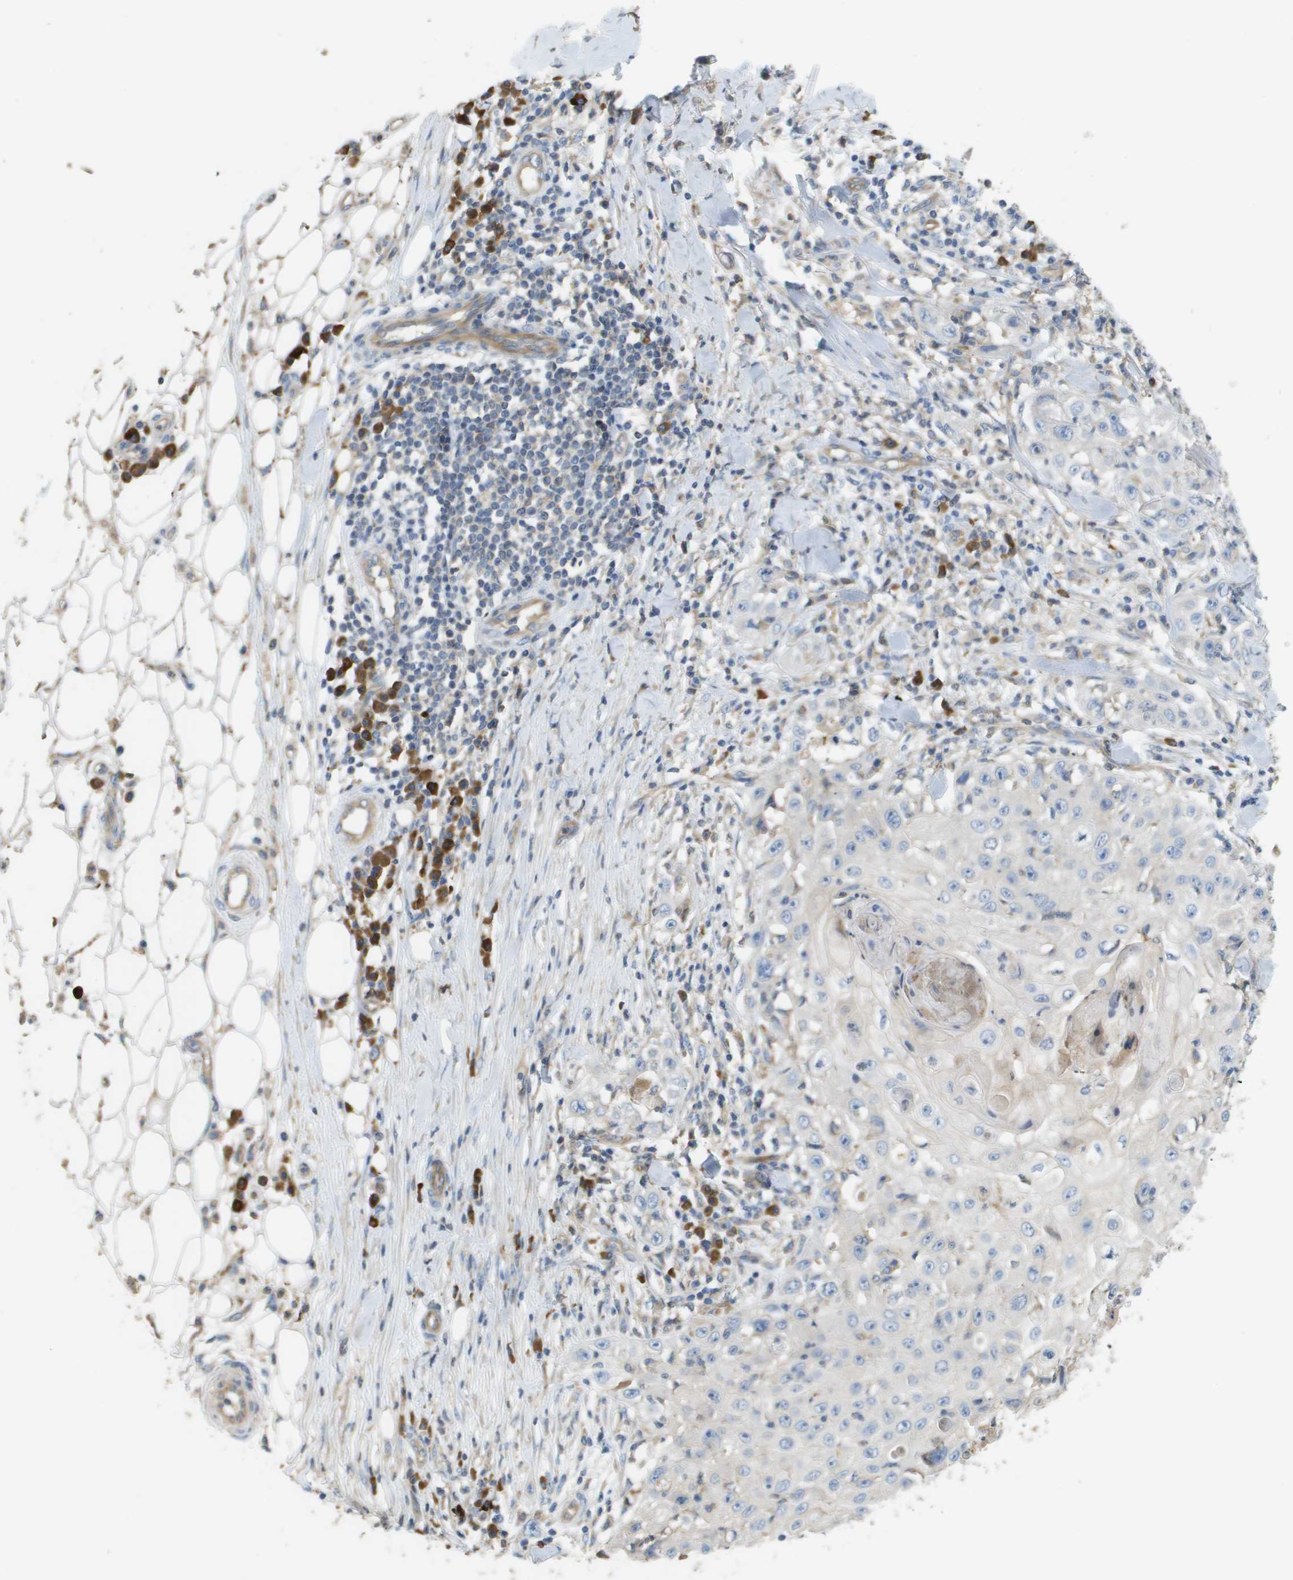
{"staining": {"intensity": "negative", "quantity": "none", "location": "none"}, "tissue": "skin cancer", "cell_type": "Tumor cells", "image_type": "cancer", "snomed": [{"axis": "morphology", "description": "Squamous cell carcinoma, NOS"}, {"axis": "topography", "description": "Skin"}], "caption": "Immunohistochemistry (IHC) of human squamous cell carcinoma (skin) reveals no expression in tumor cells.", "gene": "CASP10", "patient": {"sex": "male", "age": 86}}